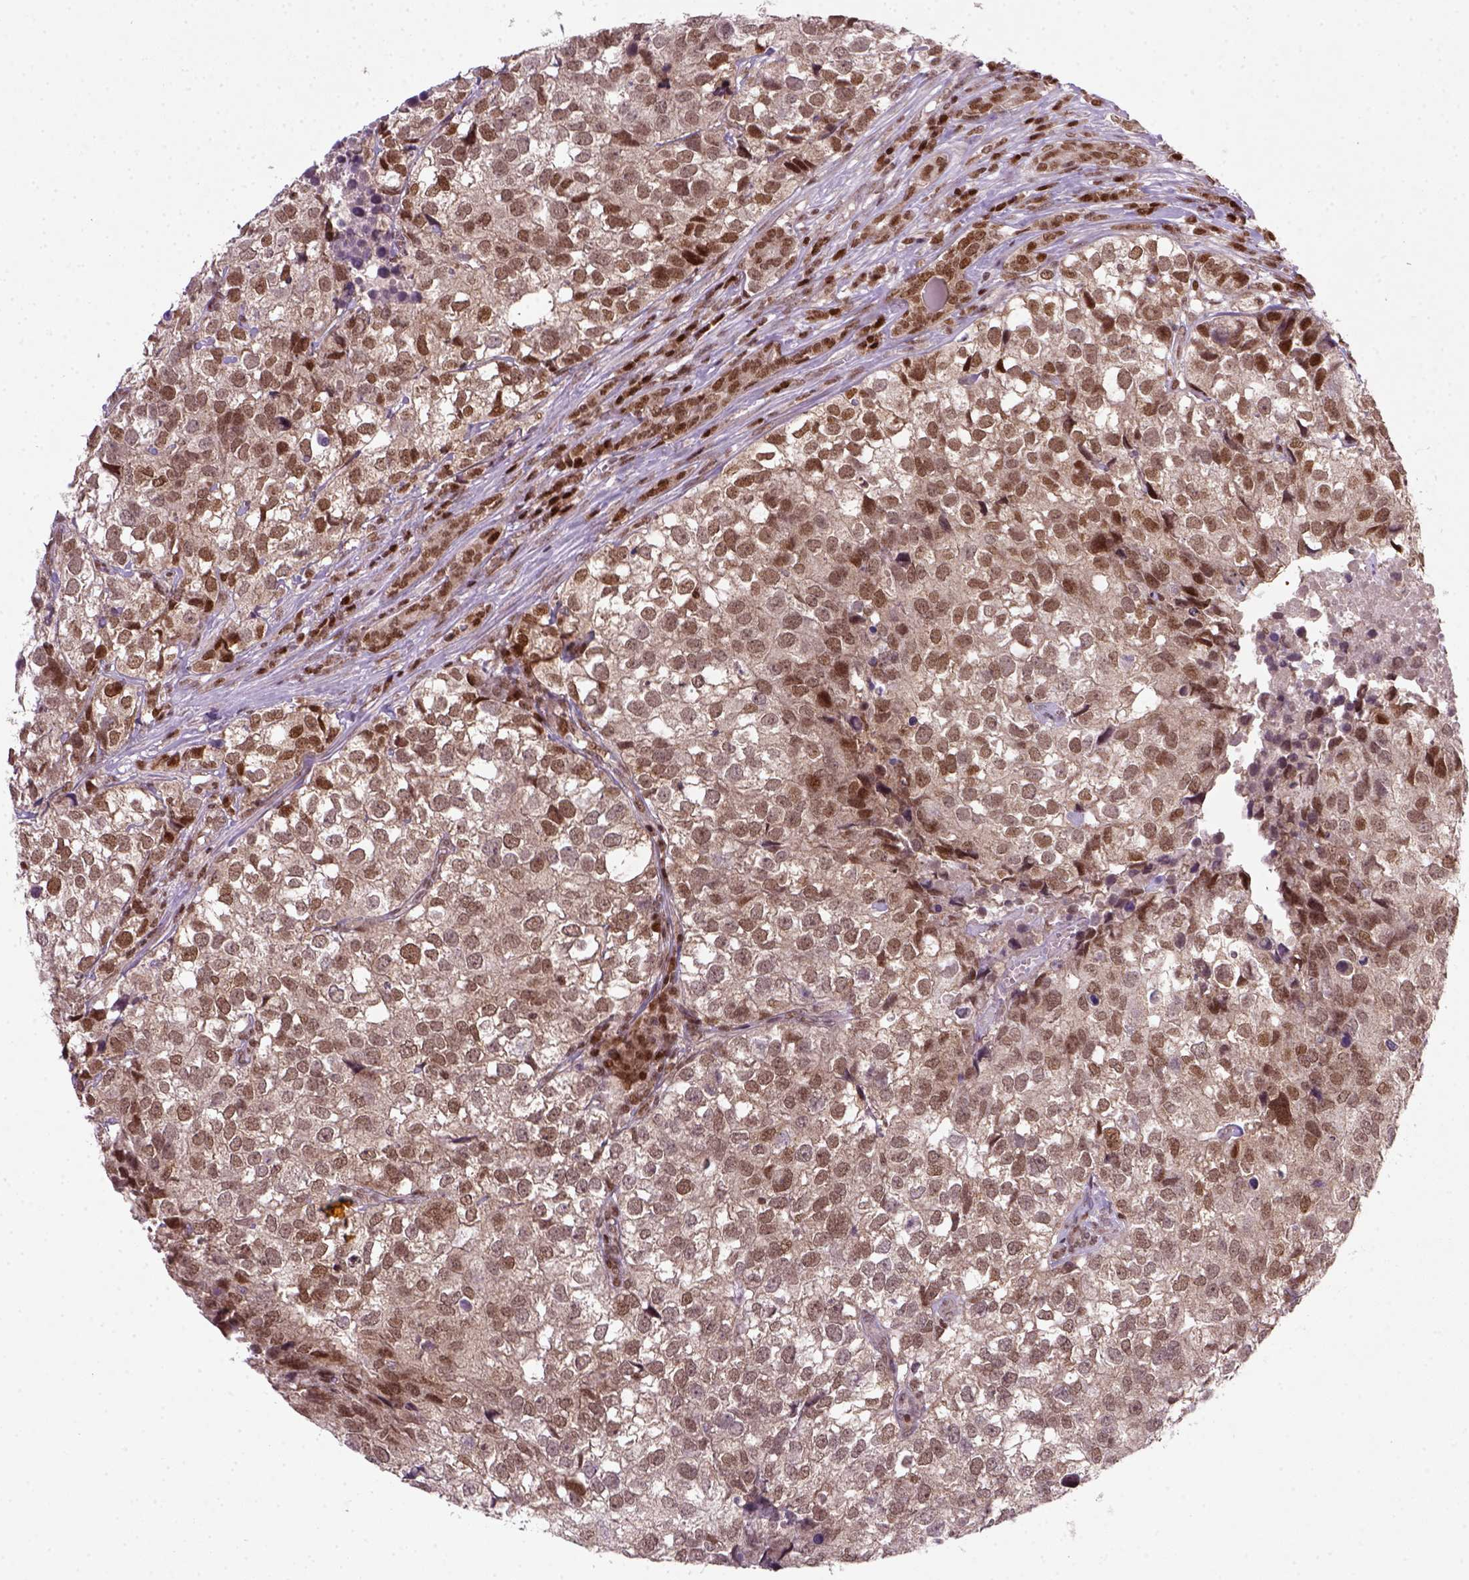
{"staining": {"intensity": "moderate", "quantity": ">75%", "location": "nuclear"}, "tissue": "breast cancer", "cell_type": "Tumor cells", "image_type": "cancer", "snomed": [{"axis": "morphology", "description": "Duct carcinoma"}, {"axis": "topography", "description": "Breast"}], "caption": "Infiltrating ductal carcinoma (breast) stained with IHC displays moderate nuclear positivity in approximately >75% of tumor cells.", "gene": "MGMT", "patient": {"sex": "female", "age": 30}}